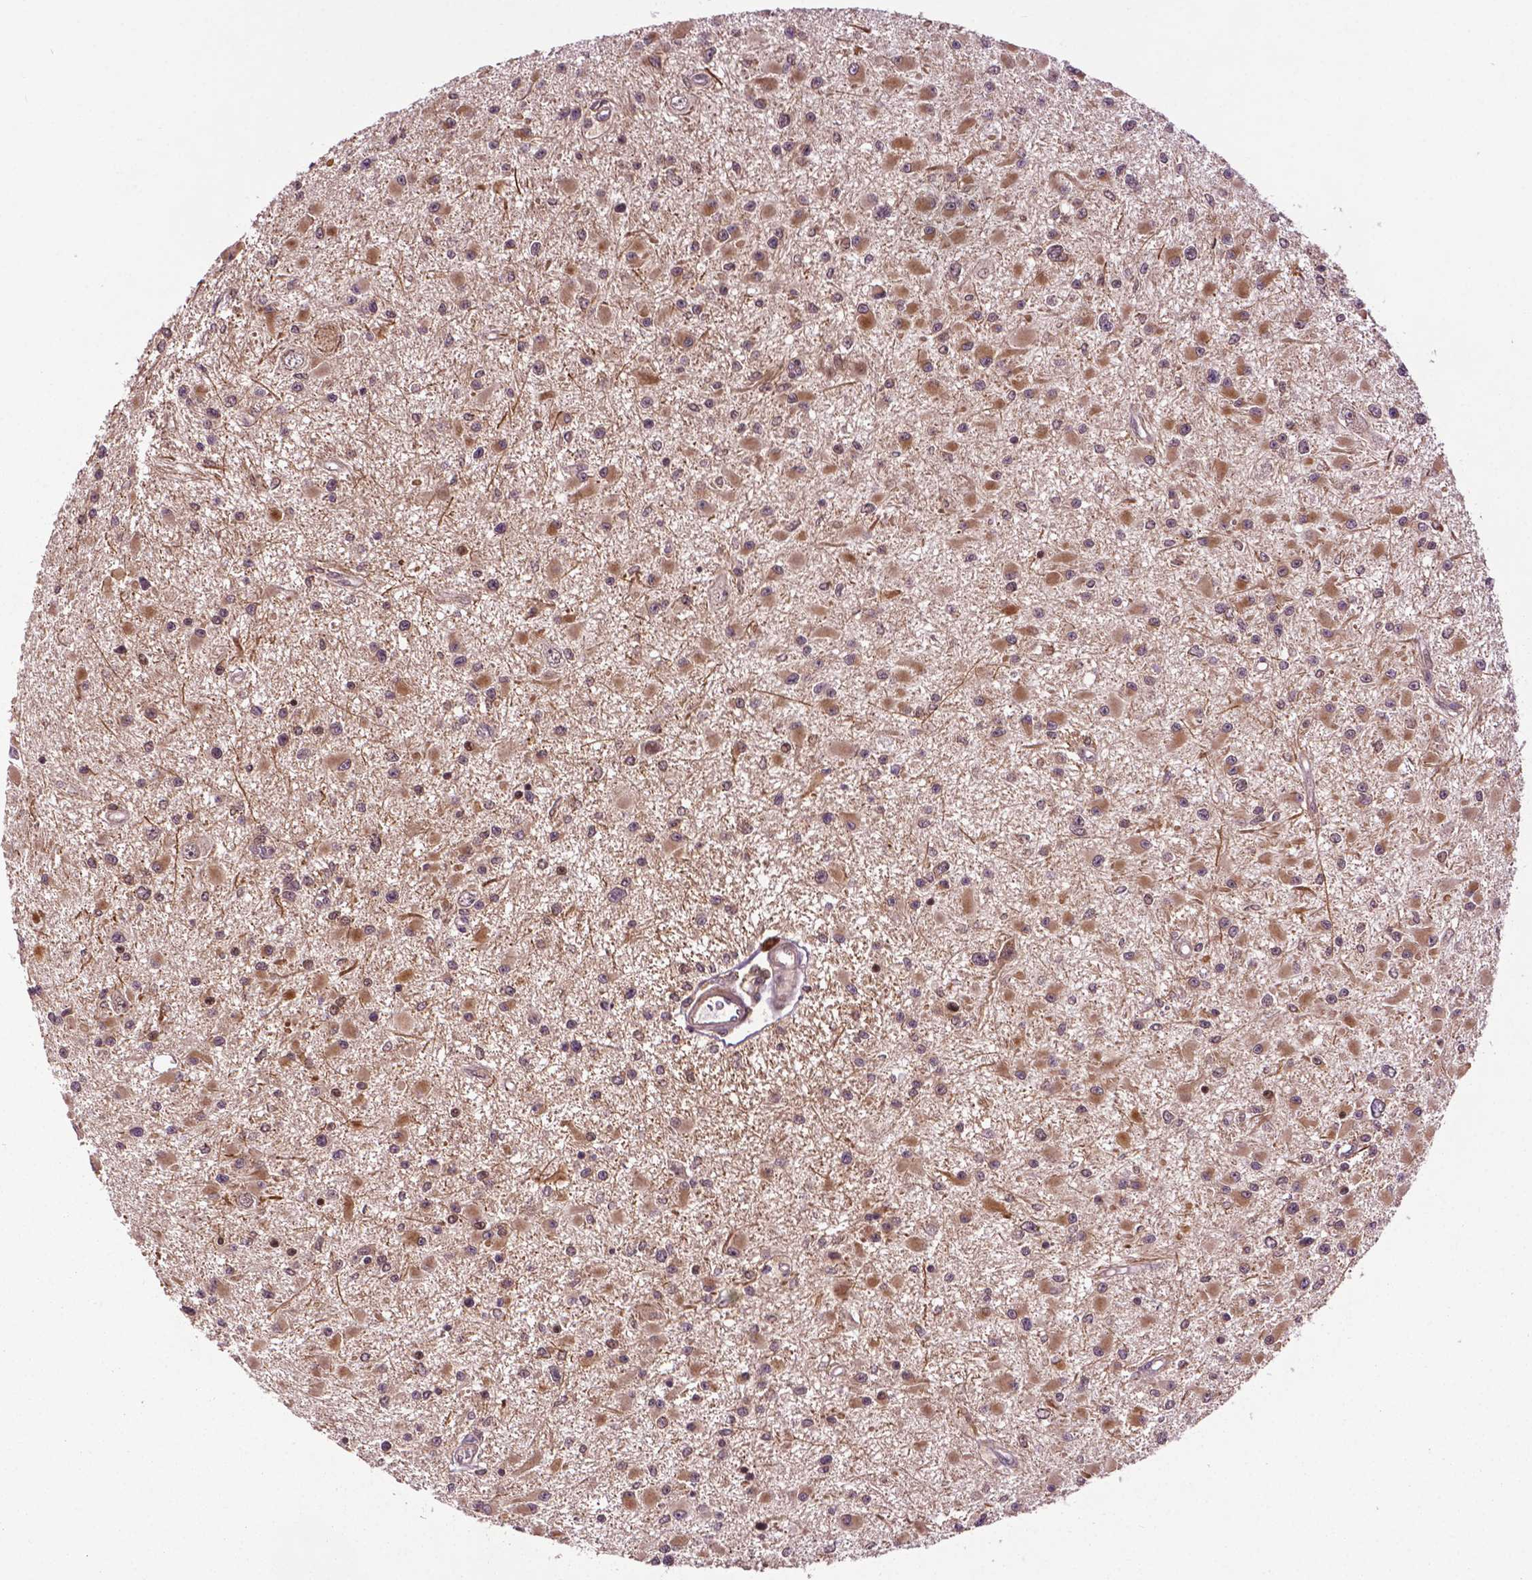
{"staining": {"intensity": "moderate", "quantity": ">75%", "location": "cytoplasmic/membranous"}, "tissue": "glioma", "cell_type": "Tumor cells", "image_type": "cancer", "snomed": [{"axis": "morphology", "description": "Glioma, malignant, High grade"}, {"axis": "topography", "description": "Brain"}], "caption": "Protein expression analysis of human malignant glioma (high-grade) reveals moderate cytoplasmic/membranous expression in approximately >75% of tumor cells.", "gene": "TMX2", "patient": {"sex": "male", "age": 54}}